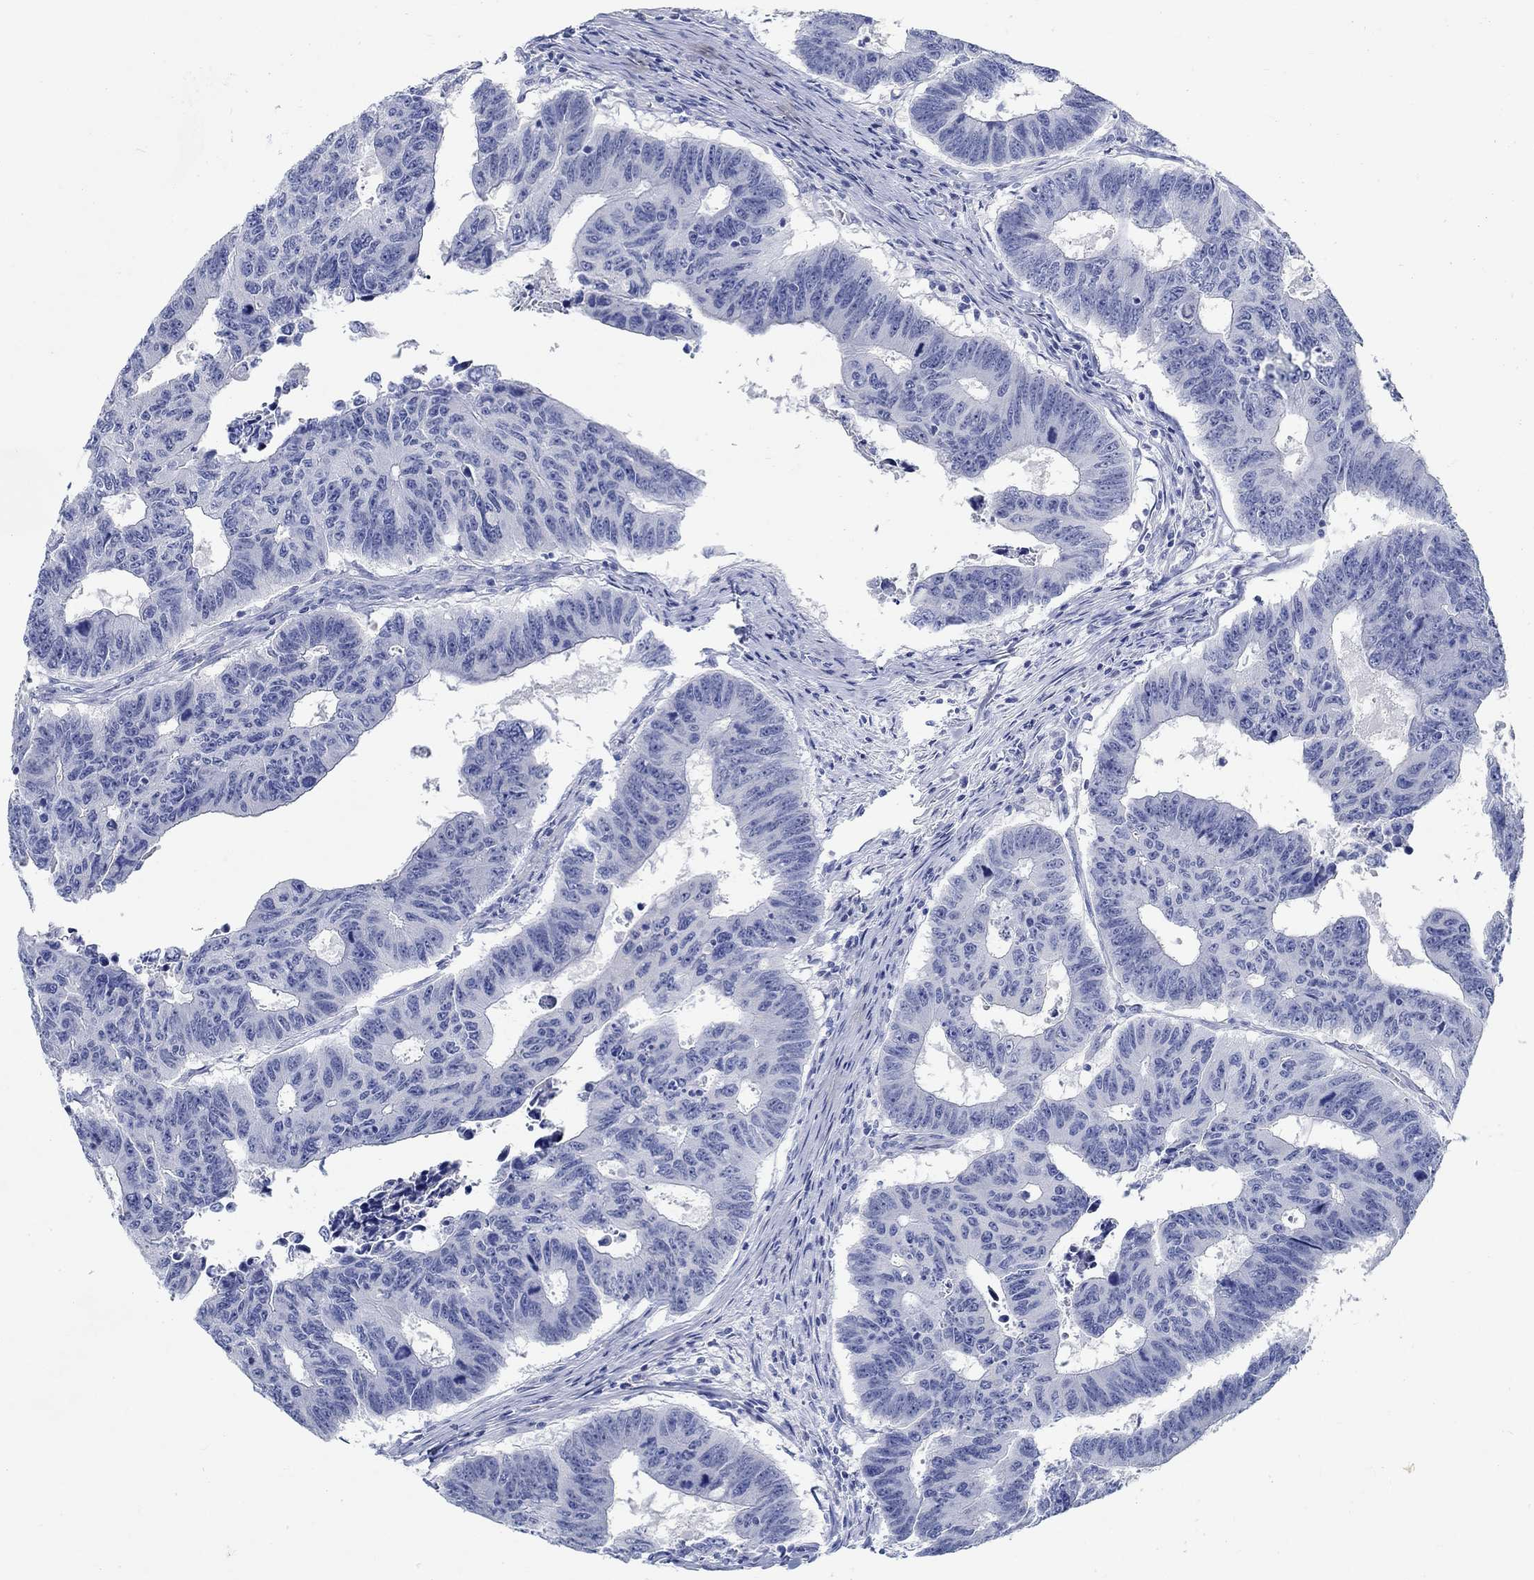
{"staining": {"intensity": "negative", "quantity": "none", "location": "none"}, "tissue": "colorectal cancer", "cell_type": "Tumor cells", "image_type": "cancer", "snomed": [{"axis": "morphology", "description": "Adenocarcinoma, NOS"}, {"axis": "topography", "description": "Appendix"}, {"axis": "topography", "description": "Colon"}, {"axis": "topography", "description": "Cecum"}, {"axis": "topography", "description": "Colon asc"}], "caption": "IHC image of neoplastic tissue: human colorectal adenocarcinoma stained with DAB (3,3'-diaminobenzidine) demonstrates no significant protein positivity in tumor cells.", "gene": "RBM20", "patient": {"sex": "female", "age": 85}}